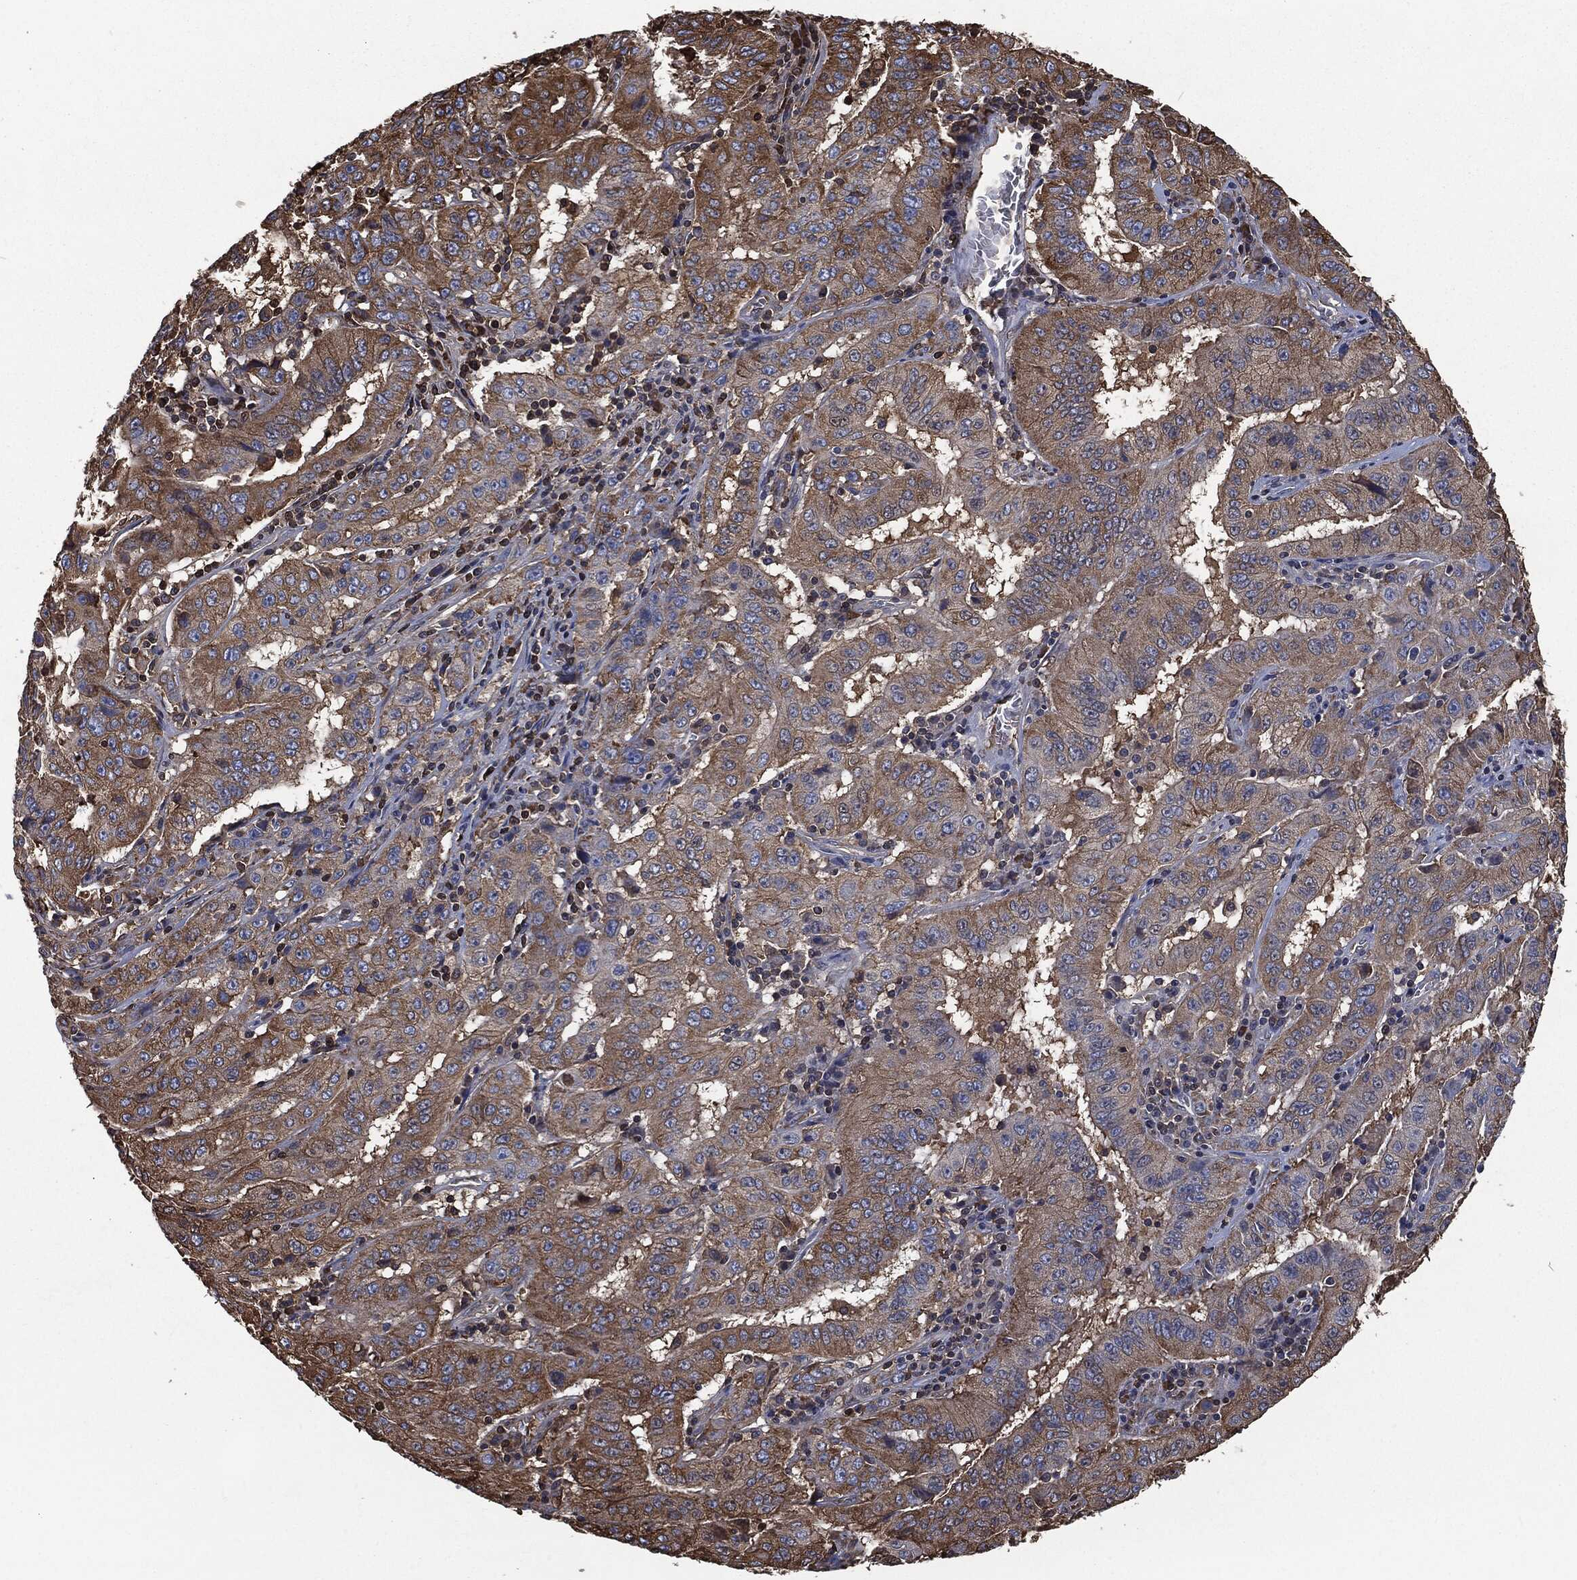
{"staining": {"intensity": "moderate", "quantity": ">75%", "location": "cytoplasmic/membranous"}, "tissue": "pancreatic cancer", "cell_type": "Tumor cells", "image_type": "cancer", "snomed": [{"axis": "morphology", "description": "Adenocarcinoma, NOS"}, {"axis": "topography", "description": "Pancreas"}], "caption": "Immunohistochemistry (IHC) (DAB (3,3'-diaminobenzidine)) staining of human pancreatic adenocarcinoma reveals moderate cytoplasmic/membranous protein positivity in approximately >75% of tumor cells. Immunohistochemistry (IHC) stains the protein in brown and the nuclei are stained blue.", "gene": "PRDX4", "patient": {"sex": "male", "age": 63}}